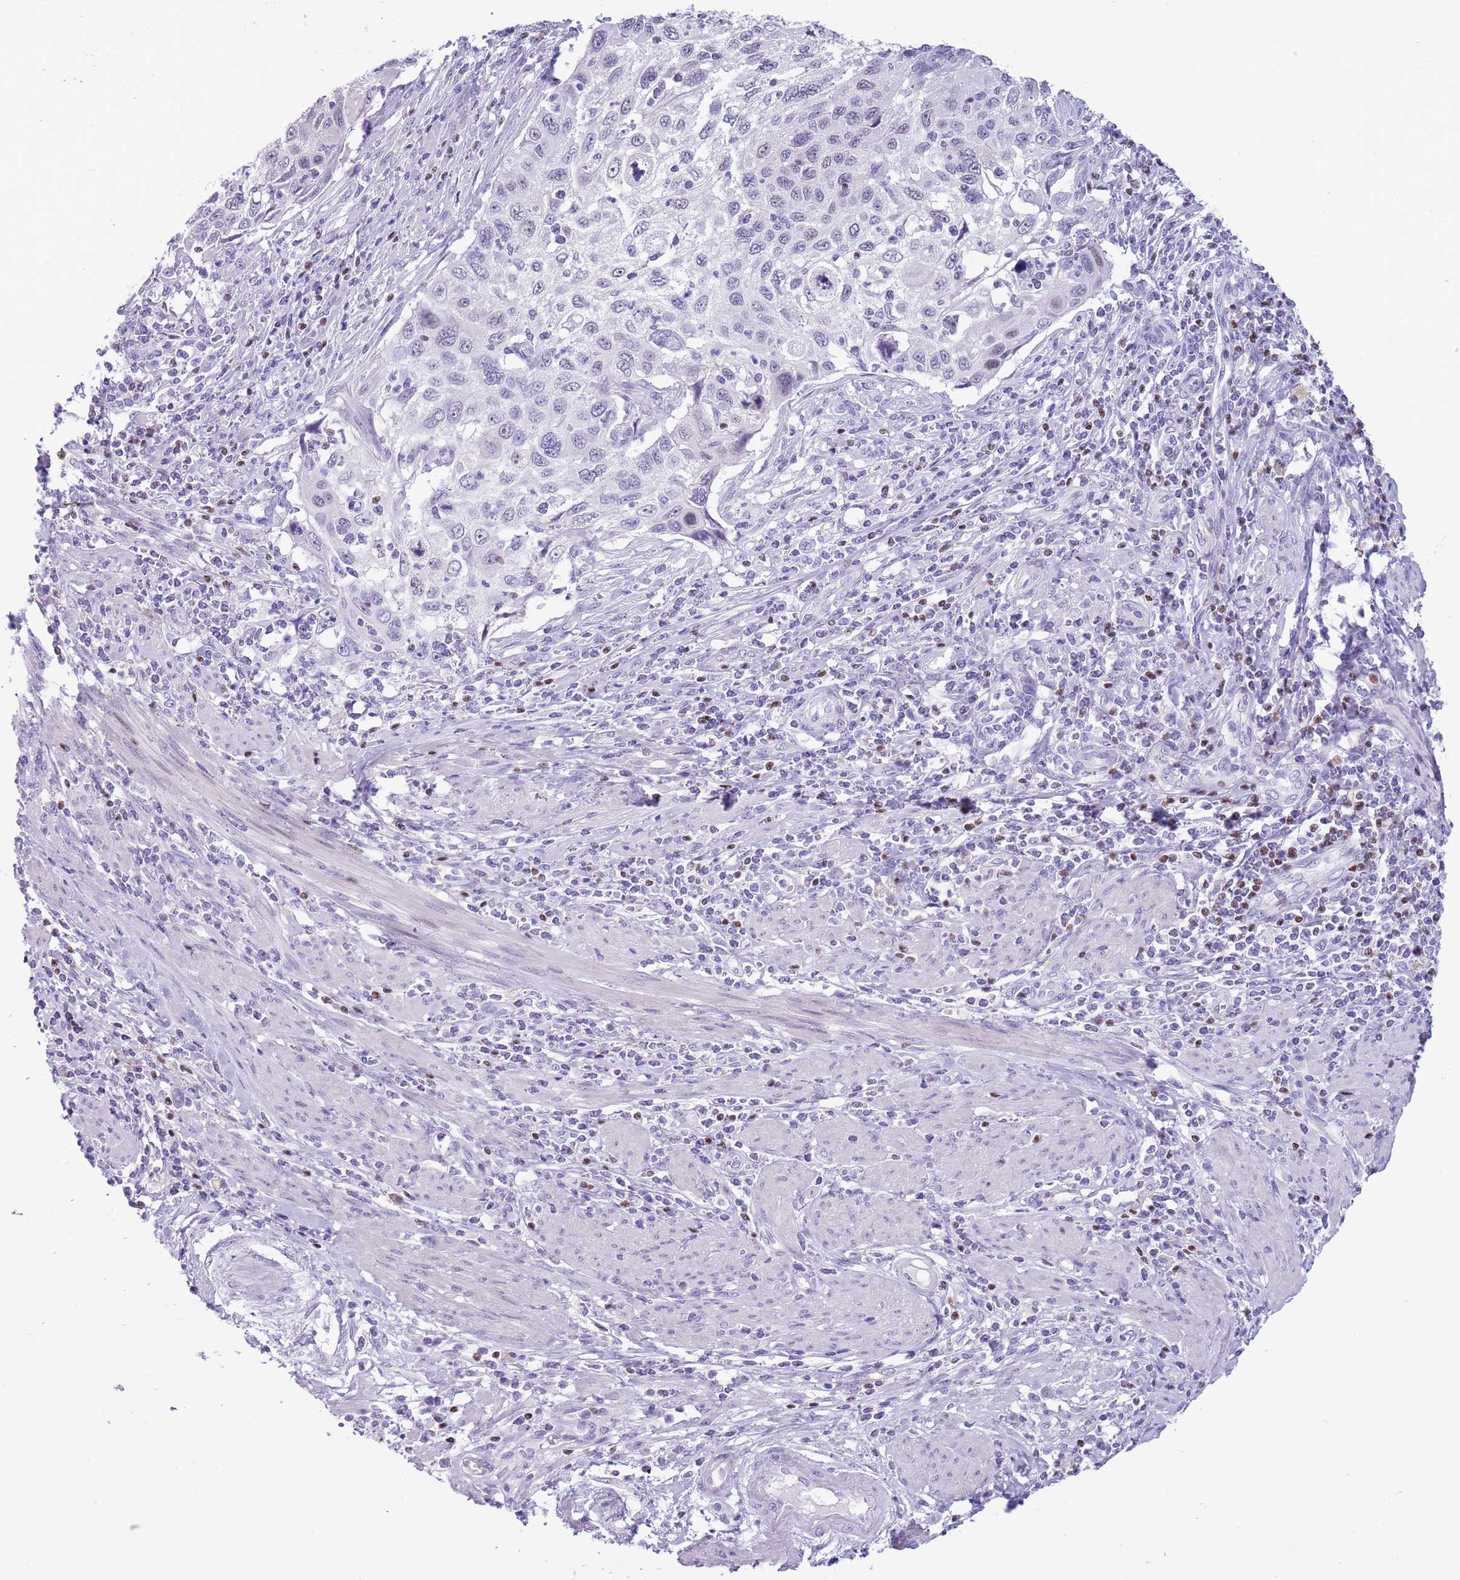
{"staining": {"intensity": "negative", "quantity": "none", "location": "none"}, "tissue": "cervical cancer", "cell_type": "Tumor cells", "image_type": "cancer", "snomed": [{"axis": "morphology", "description": "Squamous cell carcinoma, NOS"}, {"axis": "topography", "description": "Cervix"}], "caption": "The image reveals no significant expression in tumor cells of cervical cancer.", "gene": "BCL11B", "patient": {"sex": "female", "age": 70}}